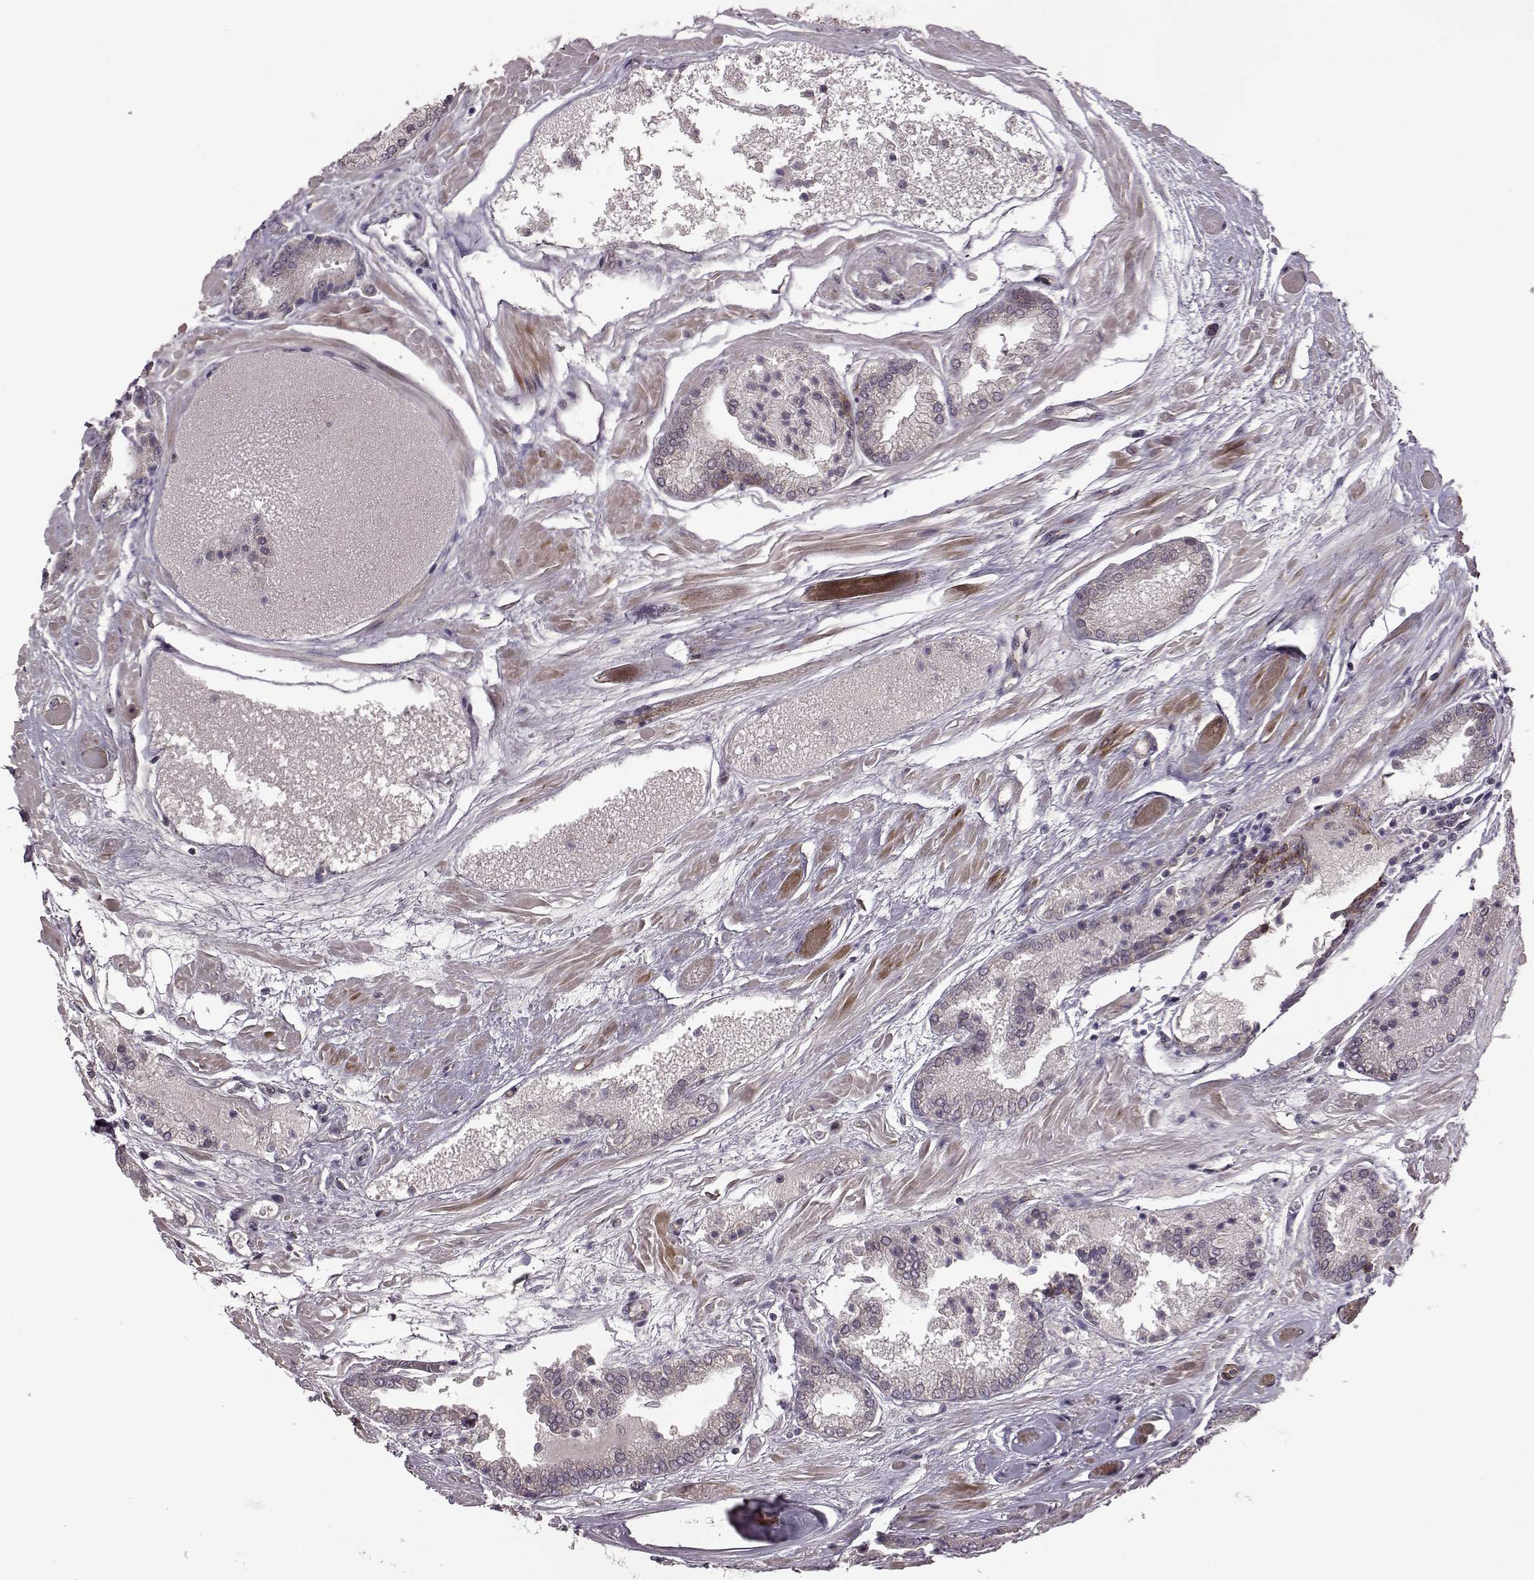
{"staining": {"intensity": "negative", "quantity": "none", "location": "none"}, "tissue": "prostate cancer", "cell_type": "Tumor cells", "image_type": "cancer", "snomed": [{"axis": "morphology", "description": "Adenocarcinoma, High grade"}, {"axis": "topography", "description": "Prostate"}], "caption": "An immunohistochemistry photomicrograph of high-grade adenocarcinoma (prostate) is shown. There is no staining in tumor cells of high-grade adenocarcinoma (prostate).", "gene": "SYNPO", "patient": {"sex": "male", "age": 56}}